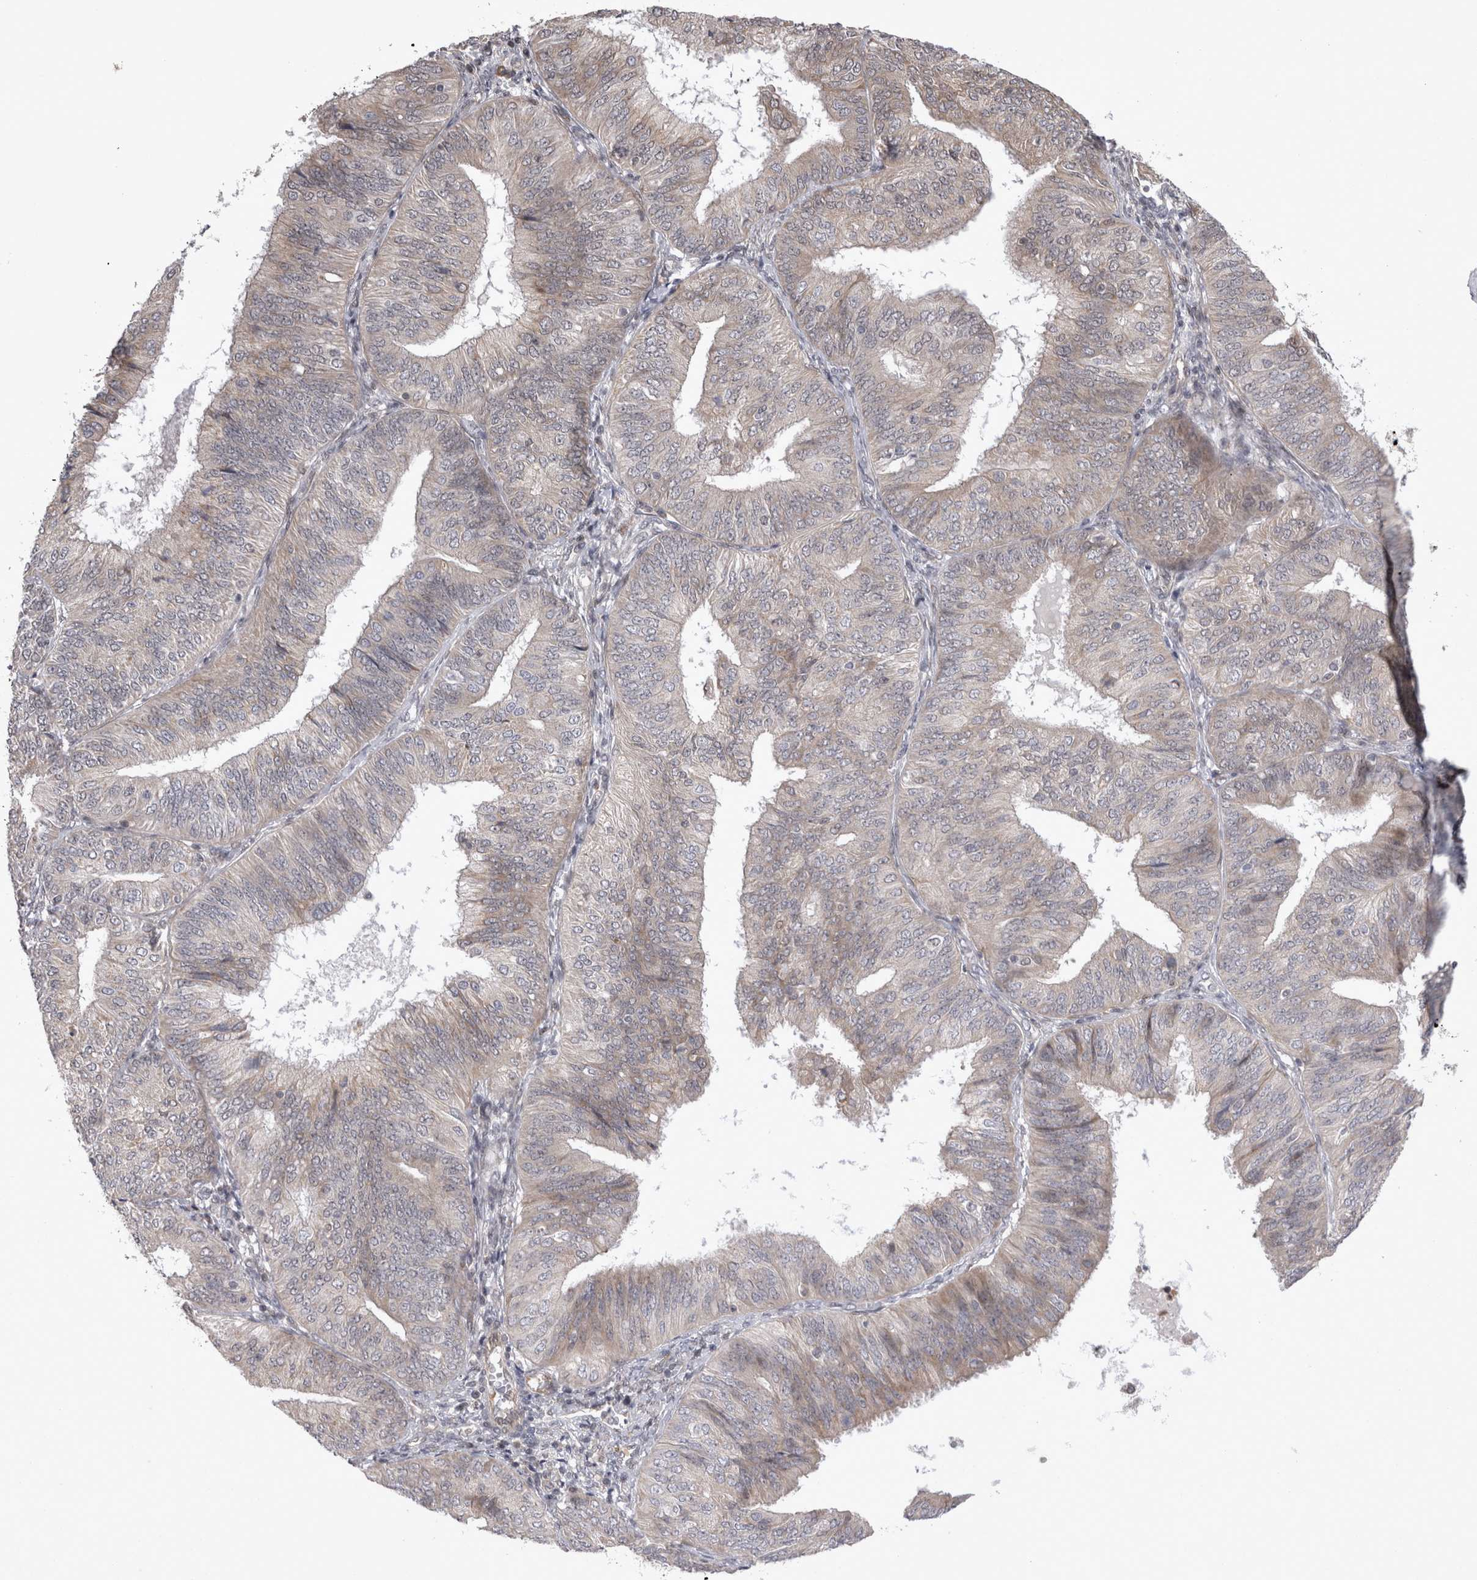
{"staining": {"intensity": "weak", "quantity": "<25%", "location": "cytoplasmic/membranous"}, "tissue": "endometrial cancer", "cell_type": "Tumor cells", "image_type": "cancer", "snomed": [{"axis": "morphology", "description": "Adenocarcinoma, NOS"}, {"axis": "topography", "description": "Endometrium"}], "caption": "This photomicrograph is of adenocarcinoma (endometrial) stained with IHC to label a protein in brown with the nuclei are counter-stained blue. There is no positivity in tumor cells. Nuclei are stained in blue.", "gene": "CHIC2", "patient": {"sex": "female", "age": 58}}